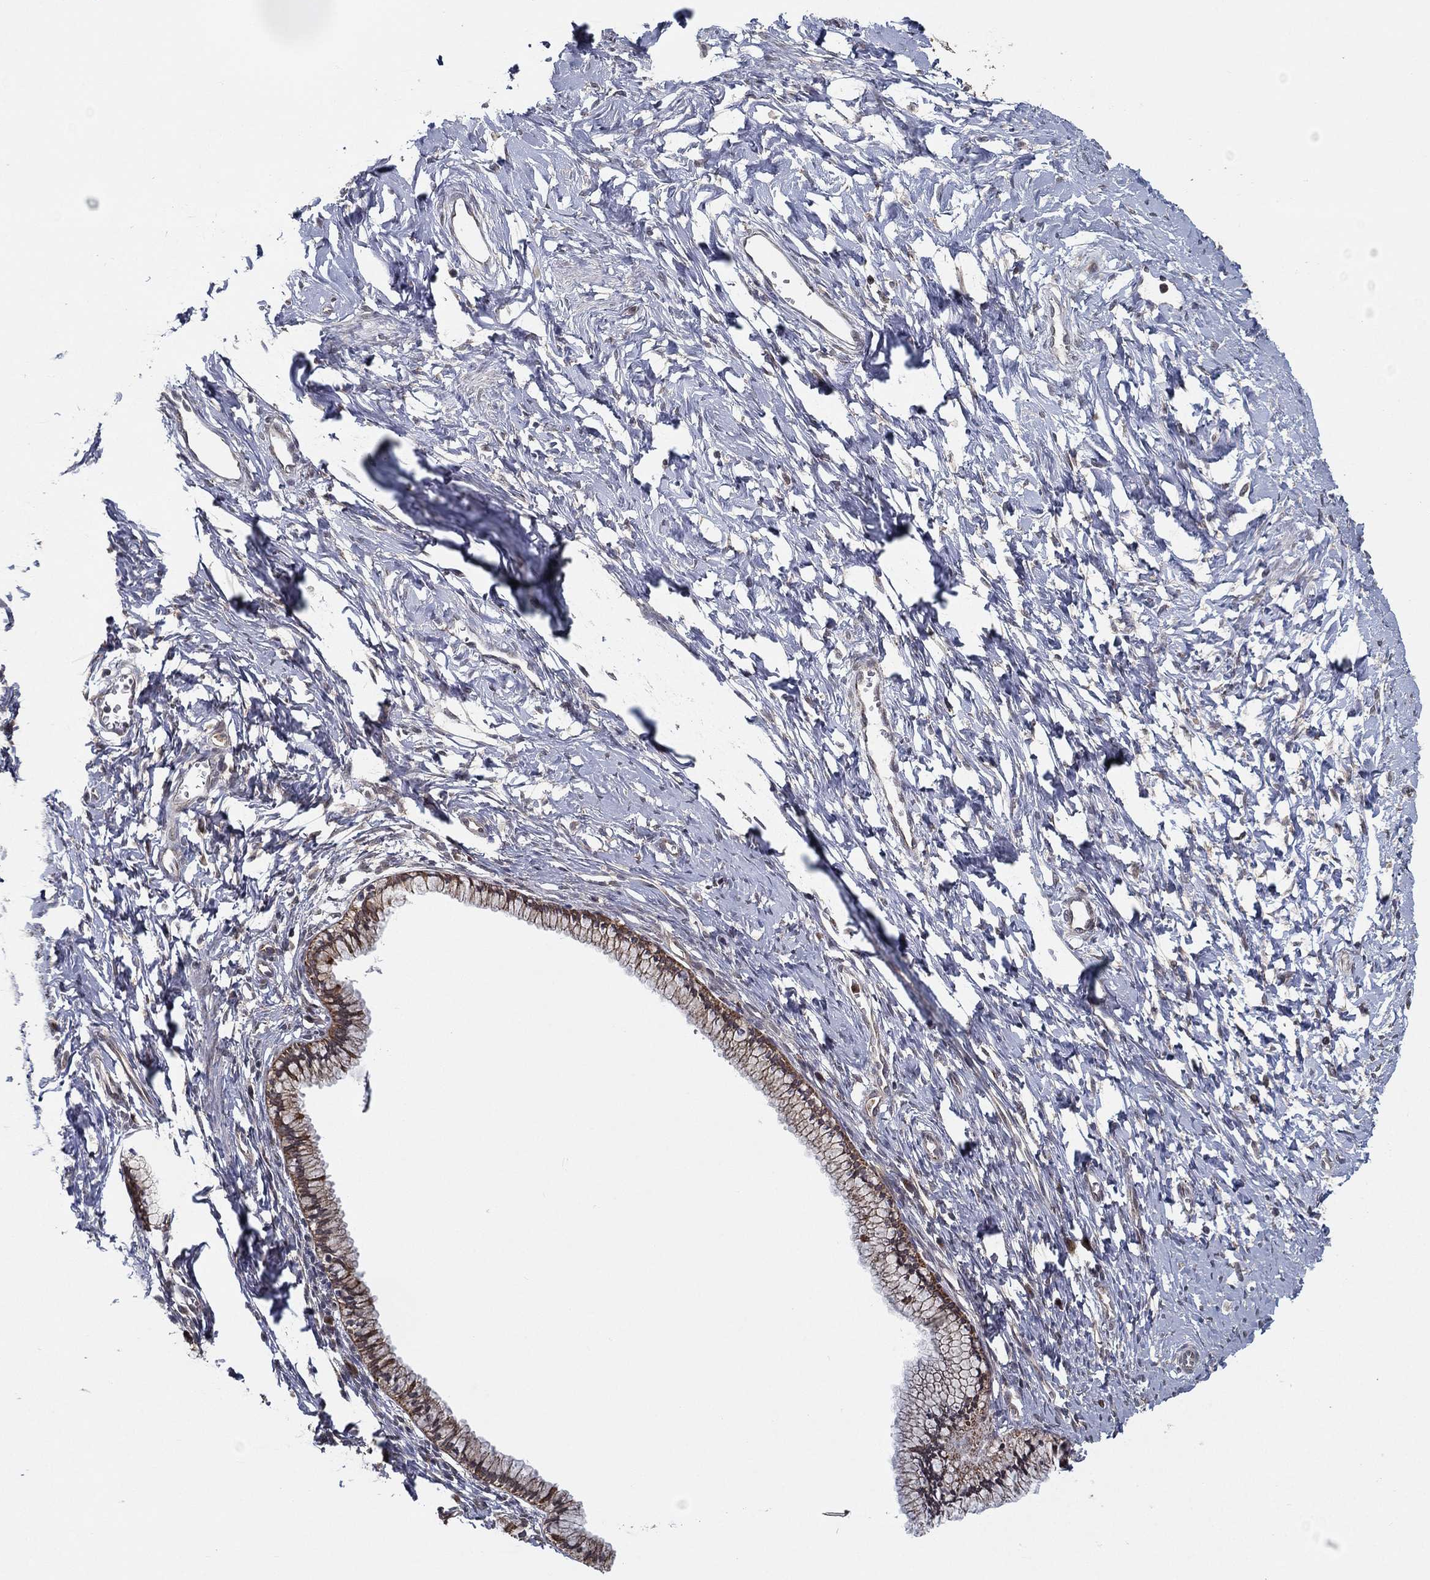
{"staining": {"intensity": "moderate", "quantity": "<25%", "location": "cytoplasmic/membranous"}, "tissue": "cervix", "cell_type": "Glandular cells", "image_type": "normal", "snomed": [{"axis": "morphology", "description": "Normal tissue, NOS"}, {"axis": "topography", "description": "Cervix"}], "caption": "The immunohistochemical stain labels moderate cytoplasmic/membranous positivity in glandular cells of normal cervix. Using DAB (brown) and hematoxylin (blue) stains, captured at high magnification using brightfield microscopy.", "gene": "UACA", "patient": {"sex": "female", "age": 40}}